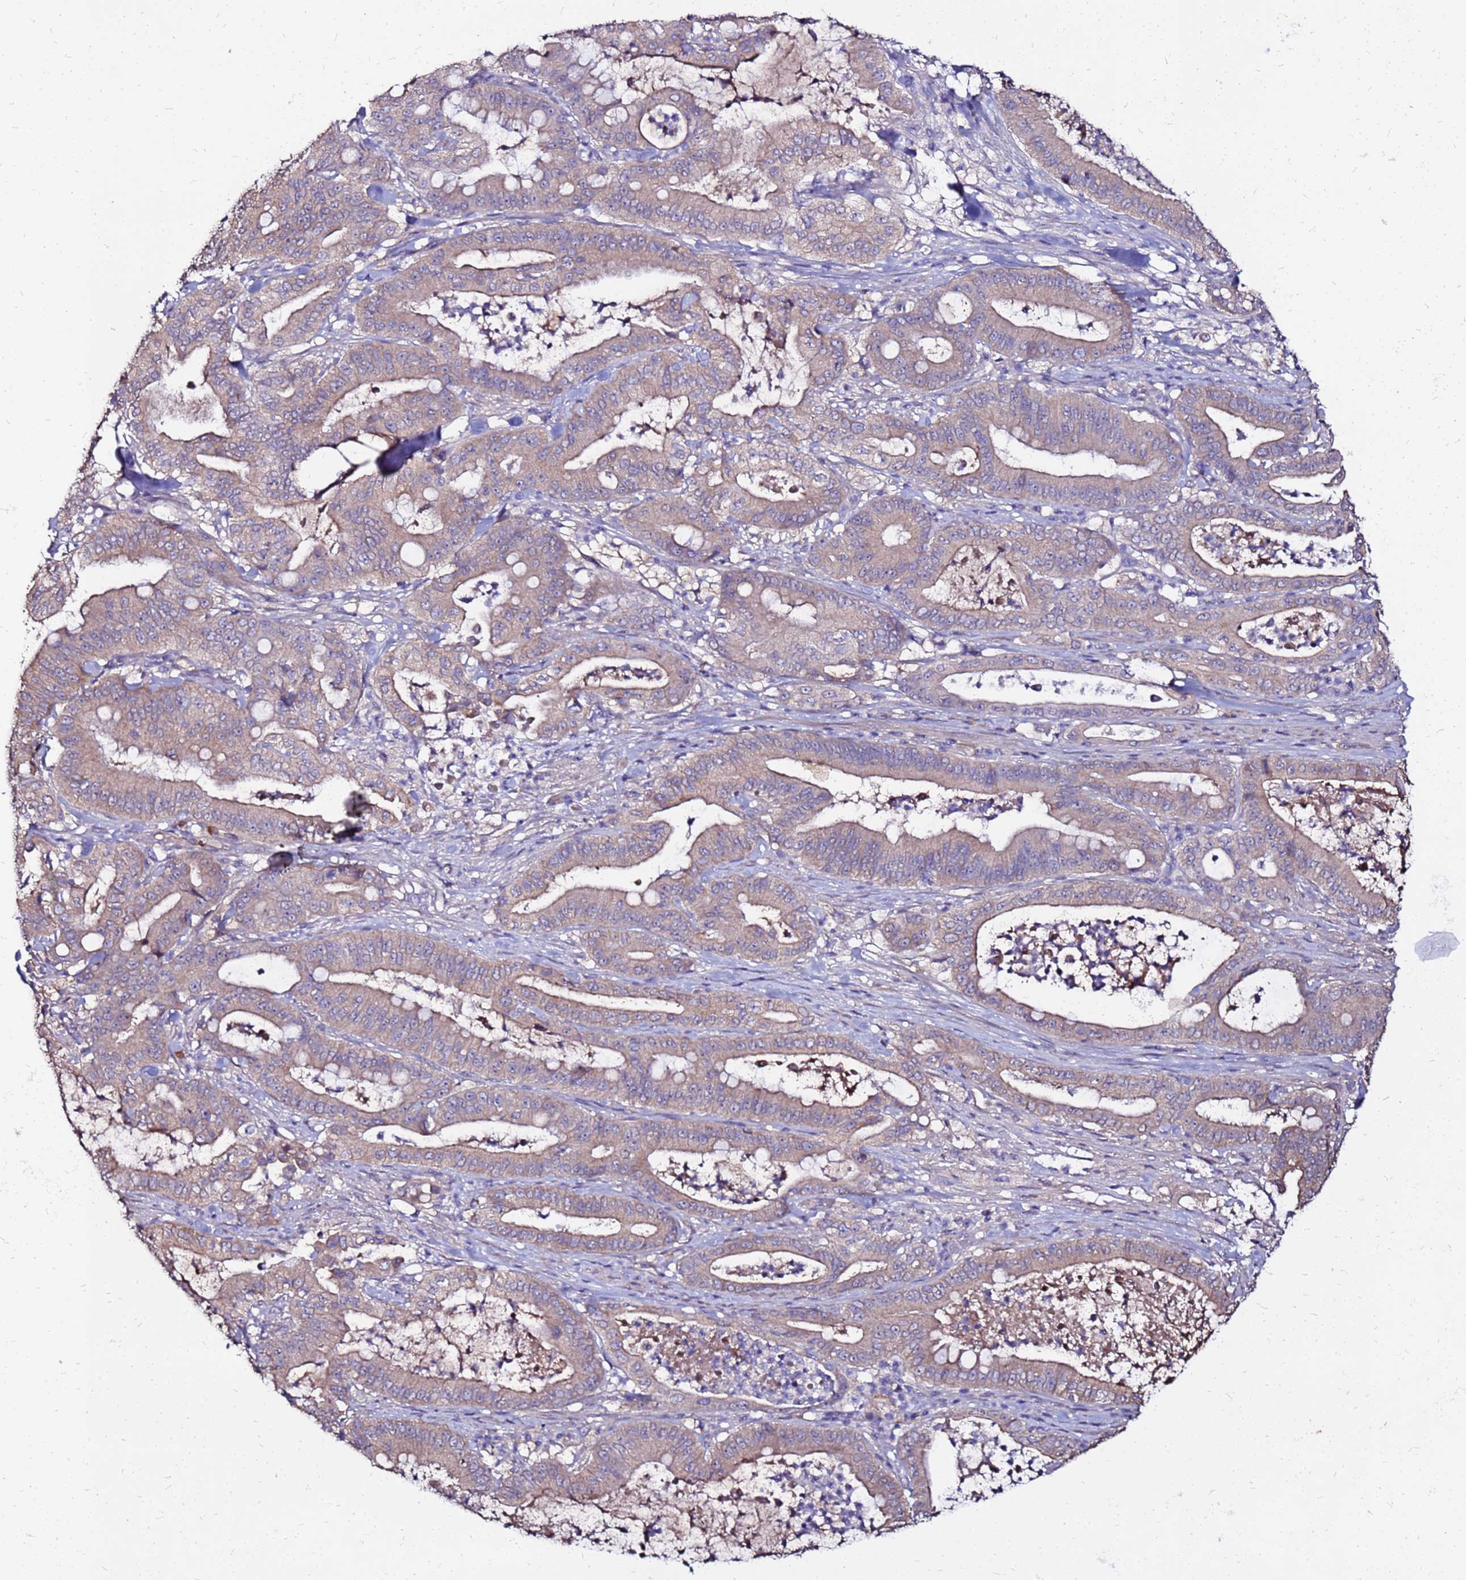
{"staining": {"intensity": "weak", "quantity": "25%-75%", "location": "cytoplasmic/membranous"}, "tissue": "pancreatic cancer", "cell_type": "Tumor cells", "image_type": "cancer", "snomed": [{"axis": "morphology", "description": "Adenocarcinoma, NOS"}, {"axis": "topography", "description": "Pancreas"}], "caption": "IHC (DAB (3,3'-diaminobenzidine)) staining of pancreatic cancer exhibits weak cytoplasmic/membranous protein positivity in about 25%-75% of tumor cells.", "gene": "ARHGEF5", "patient": {"sex": "male", "age": 71}}